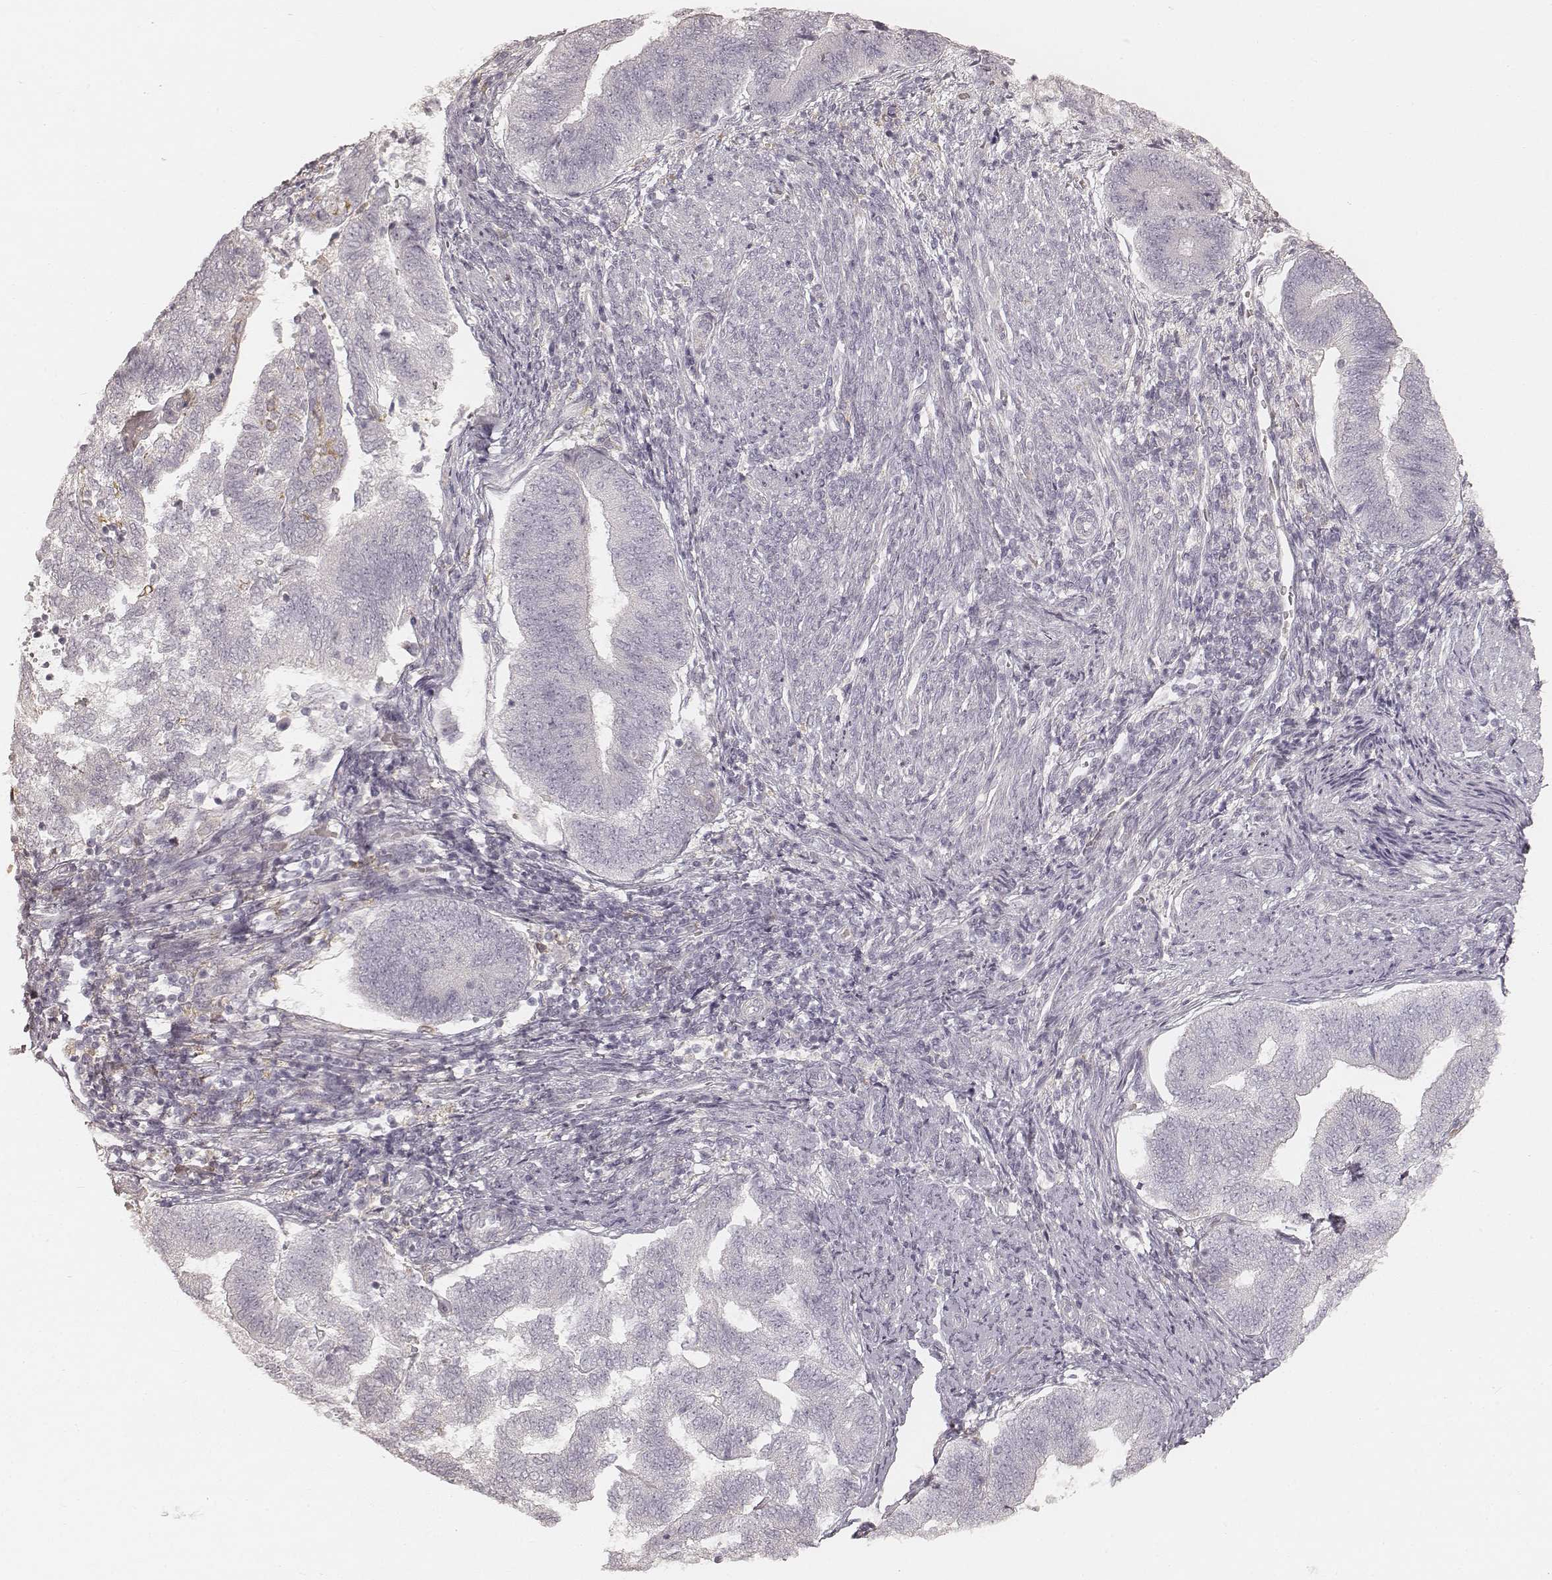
{"staining": {"intensity": "negative", "quantity": "none", "location": "none"}, "tissue": "endometrial cancer", "cell_type": "Tumor cells", "image_type": "cancer", "snomed": [{"axis": "morphology", "description": "Adenocarcinoma, NOS"}, {"axis": "topography", "description": "Endometrium"}], "caption": "Tumor cells are negative for protein expression in human adenocarcinoma (endometrial).", "gene": "FMNL2", "patient": {"sex": "female", "age": 65}}